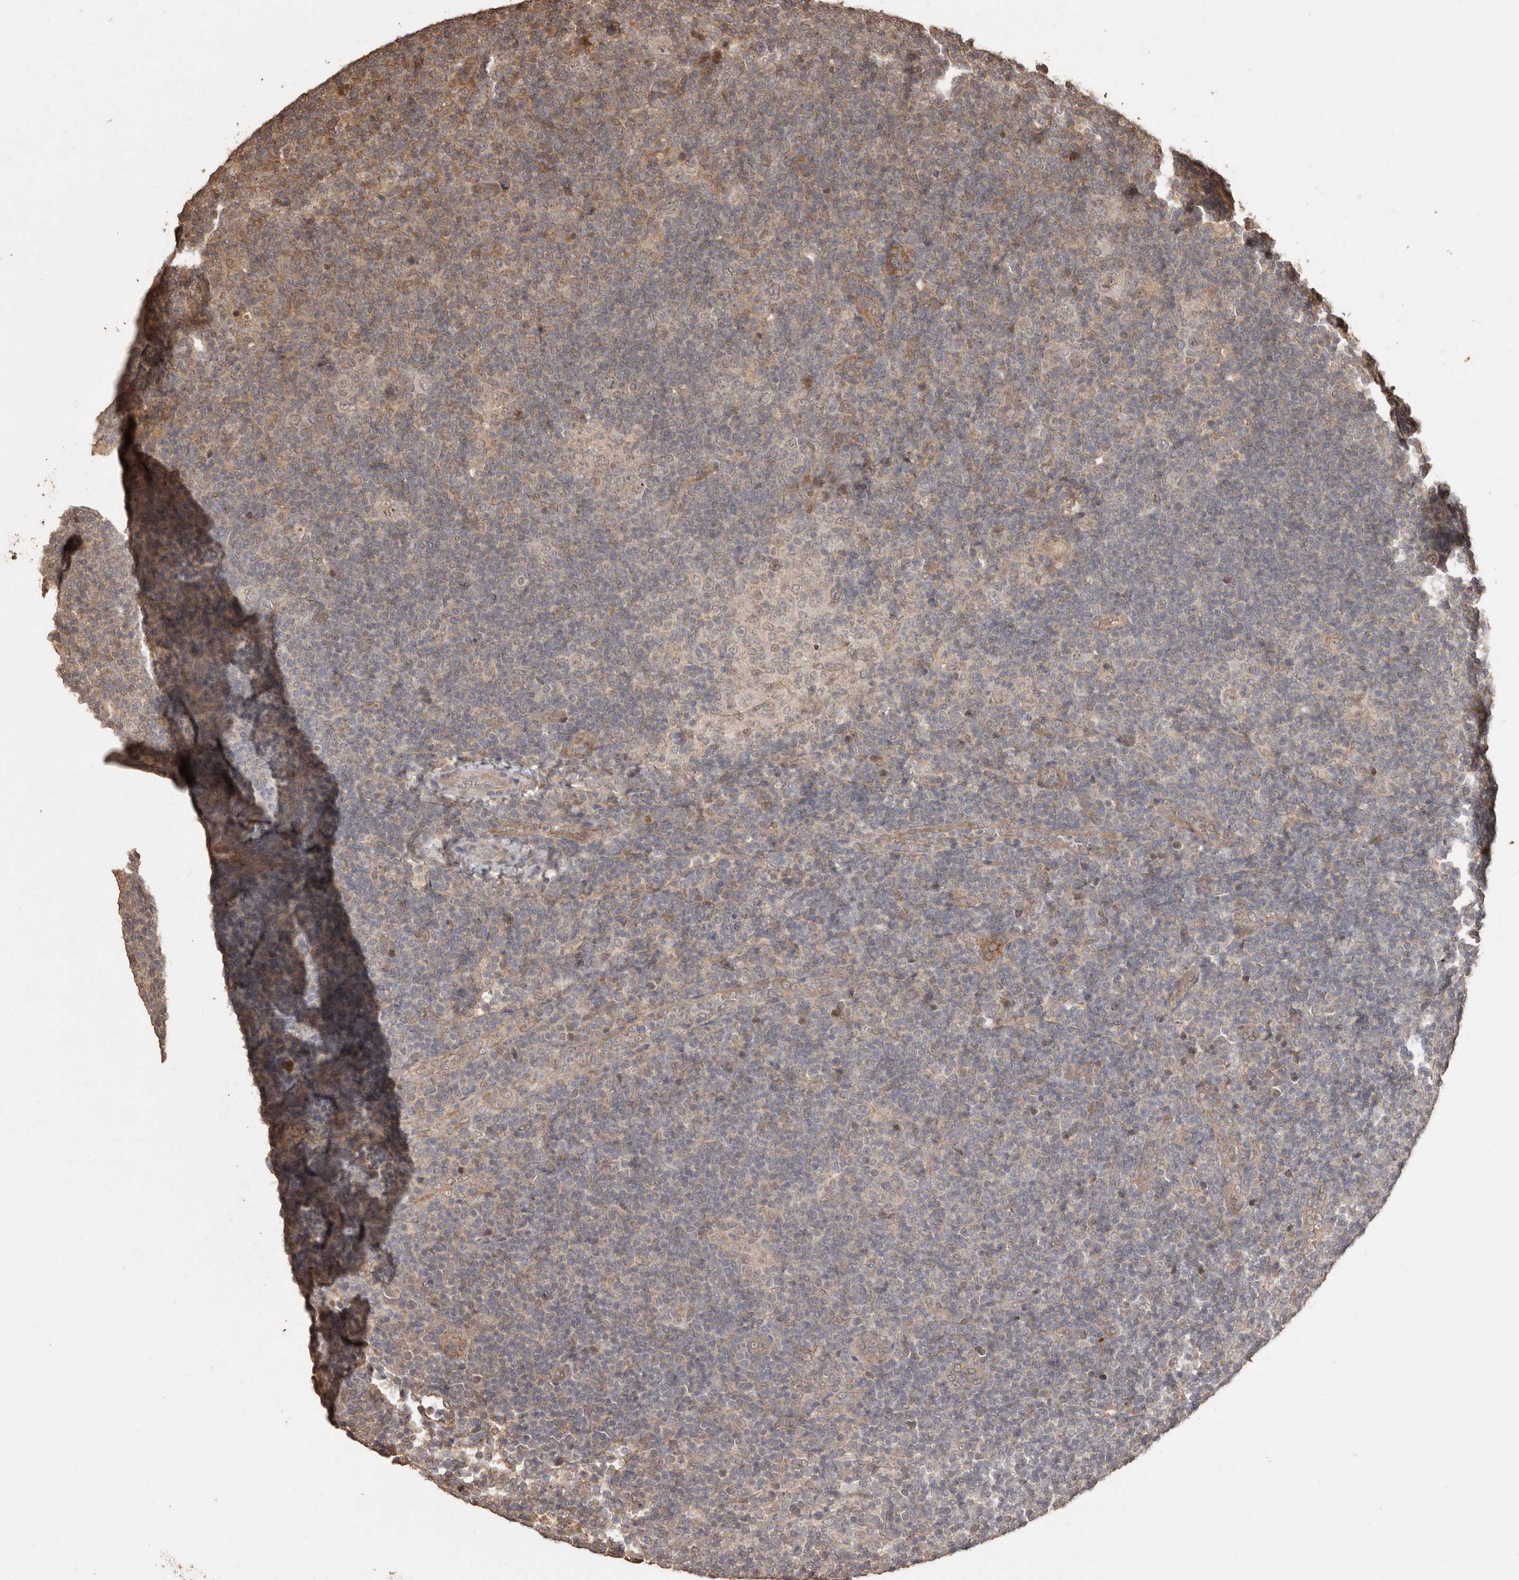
{"staining": {"intensity": "negative", "quantity": "none", "location": "none"}, "tissue": "lymphoma", "cell_type": "Tumor cells", "image_type": "cancer", "snomed": [{"axis": "morphology", "description": "Hodgkin's disease, NOS"}, {"axis": "topography", "description": "Lymph node"}], "caption": "This is an IHC image of Hodgkin's disease. There is no staining in tumor cells.", "gene": "NUP43", "patient": {"sex": "female", "age": 57}}